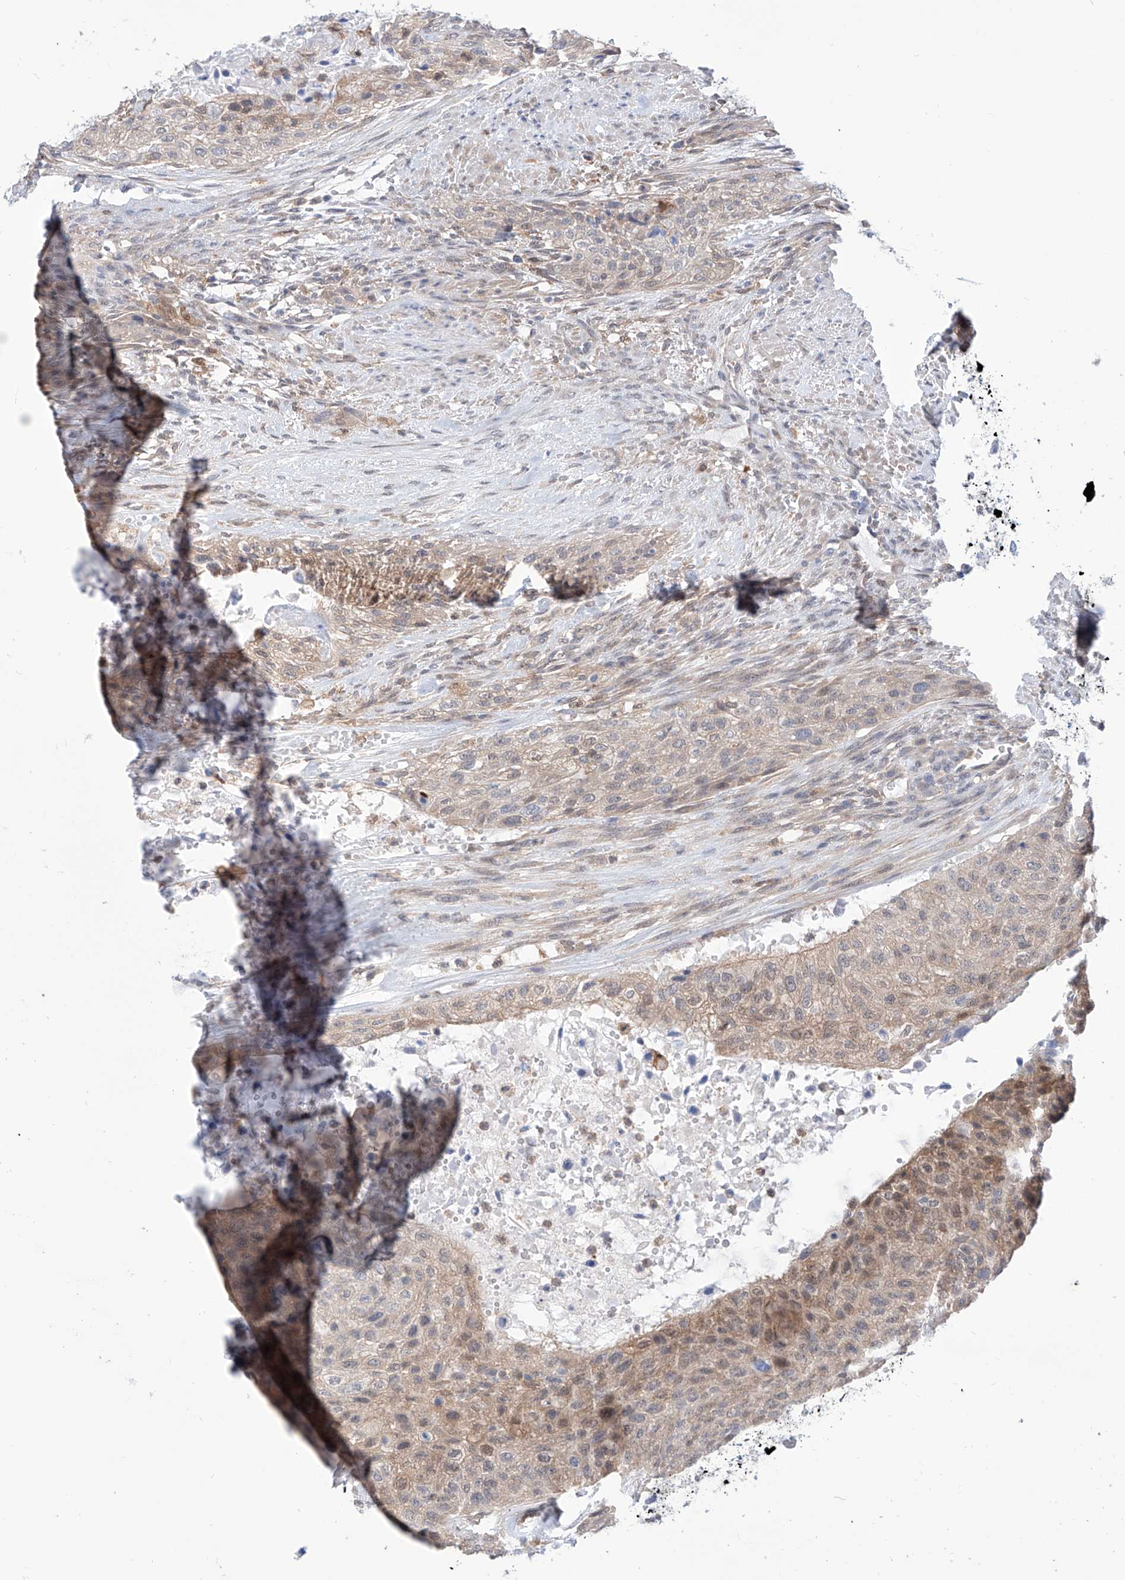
{"staining": {"intensity": "weak", "quantity": "25%-75%", "location": "cytoplasmic/membranous,nuclear"}, "tissue": "urothelial cancer", "cell_type": "Tumor cells", "image_type": "cancer", "snomed": [{"axis": "morphology", "description": "Urothelial carcinoma, High grade"}, {"axis": "topography", "description": "Urinary bladder"}], "caption": "Immunohistochemical staining of urothelial carcinoma (high-grade) reveals weak cytoplasmic/membranous and nuclear protein expression in approximately 25%-75% of tumor cells.", "gene": "PDXK", "patient": {"sex": "male", "age": 35}}